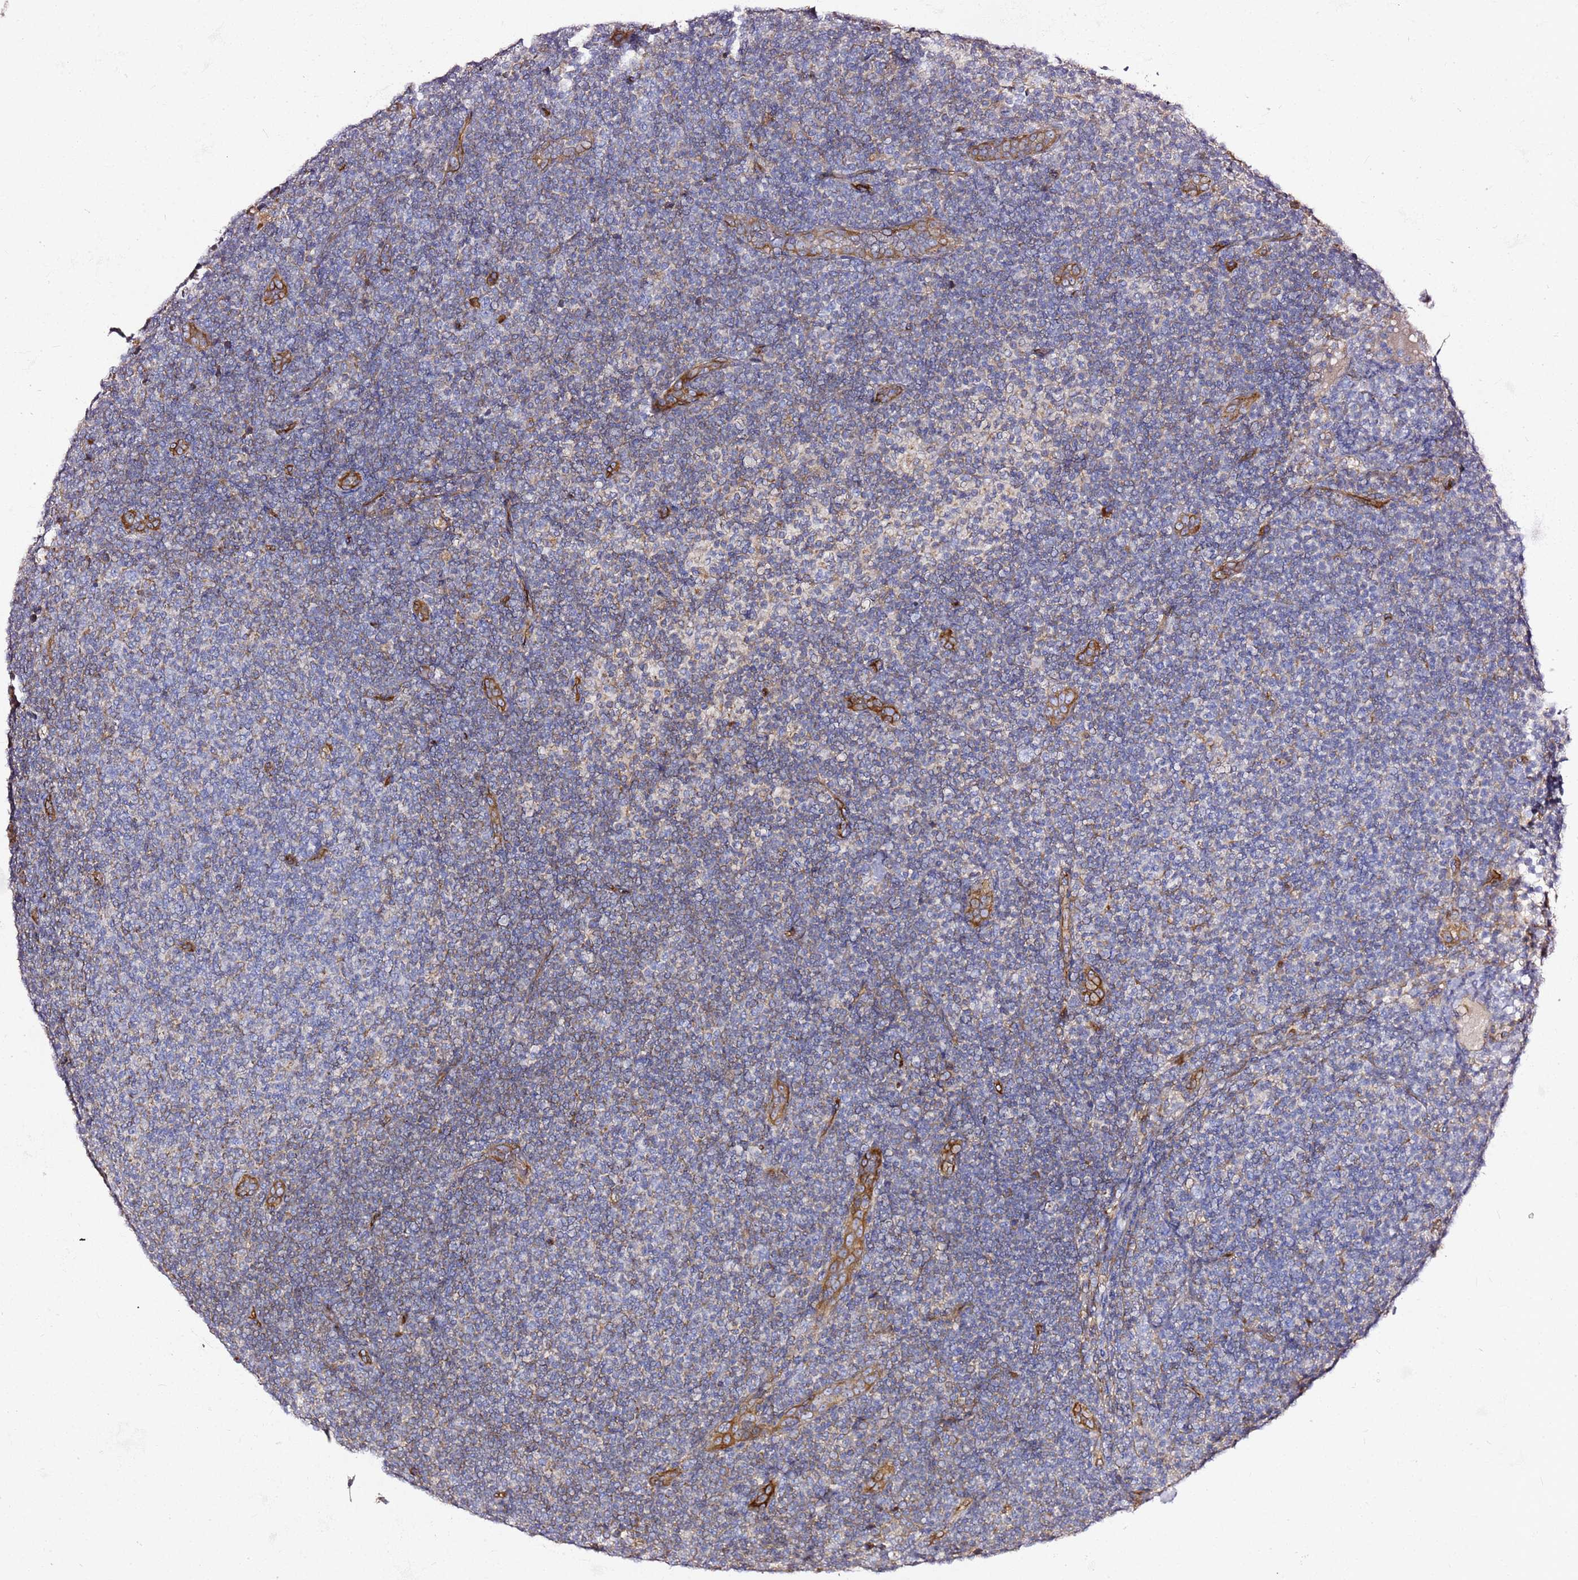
{"staining": {"intensity": "negative", "quantity": "none", "location": "none"}, "tissue": "lymphoma", "cell_type": "Tumor cells", "image_type": "cancer", "snomed": [{"axis": "morphology", "description": "Malignant lymphoma, non-Hodgkin's type, Low grade"}, {"axis": "topography", "description": "Lymph node"}], "caption": "This is an immunohistochemistry (IHC) micrograph of lymphoma. There is no expression in tumor cells.", "gene": "KIF7", "patient": {"sex": "male", "age": 66}}